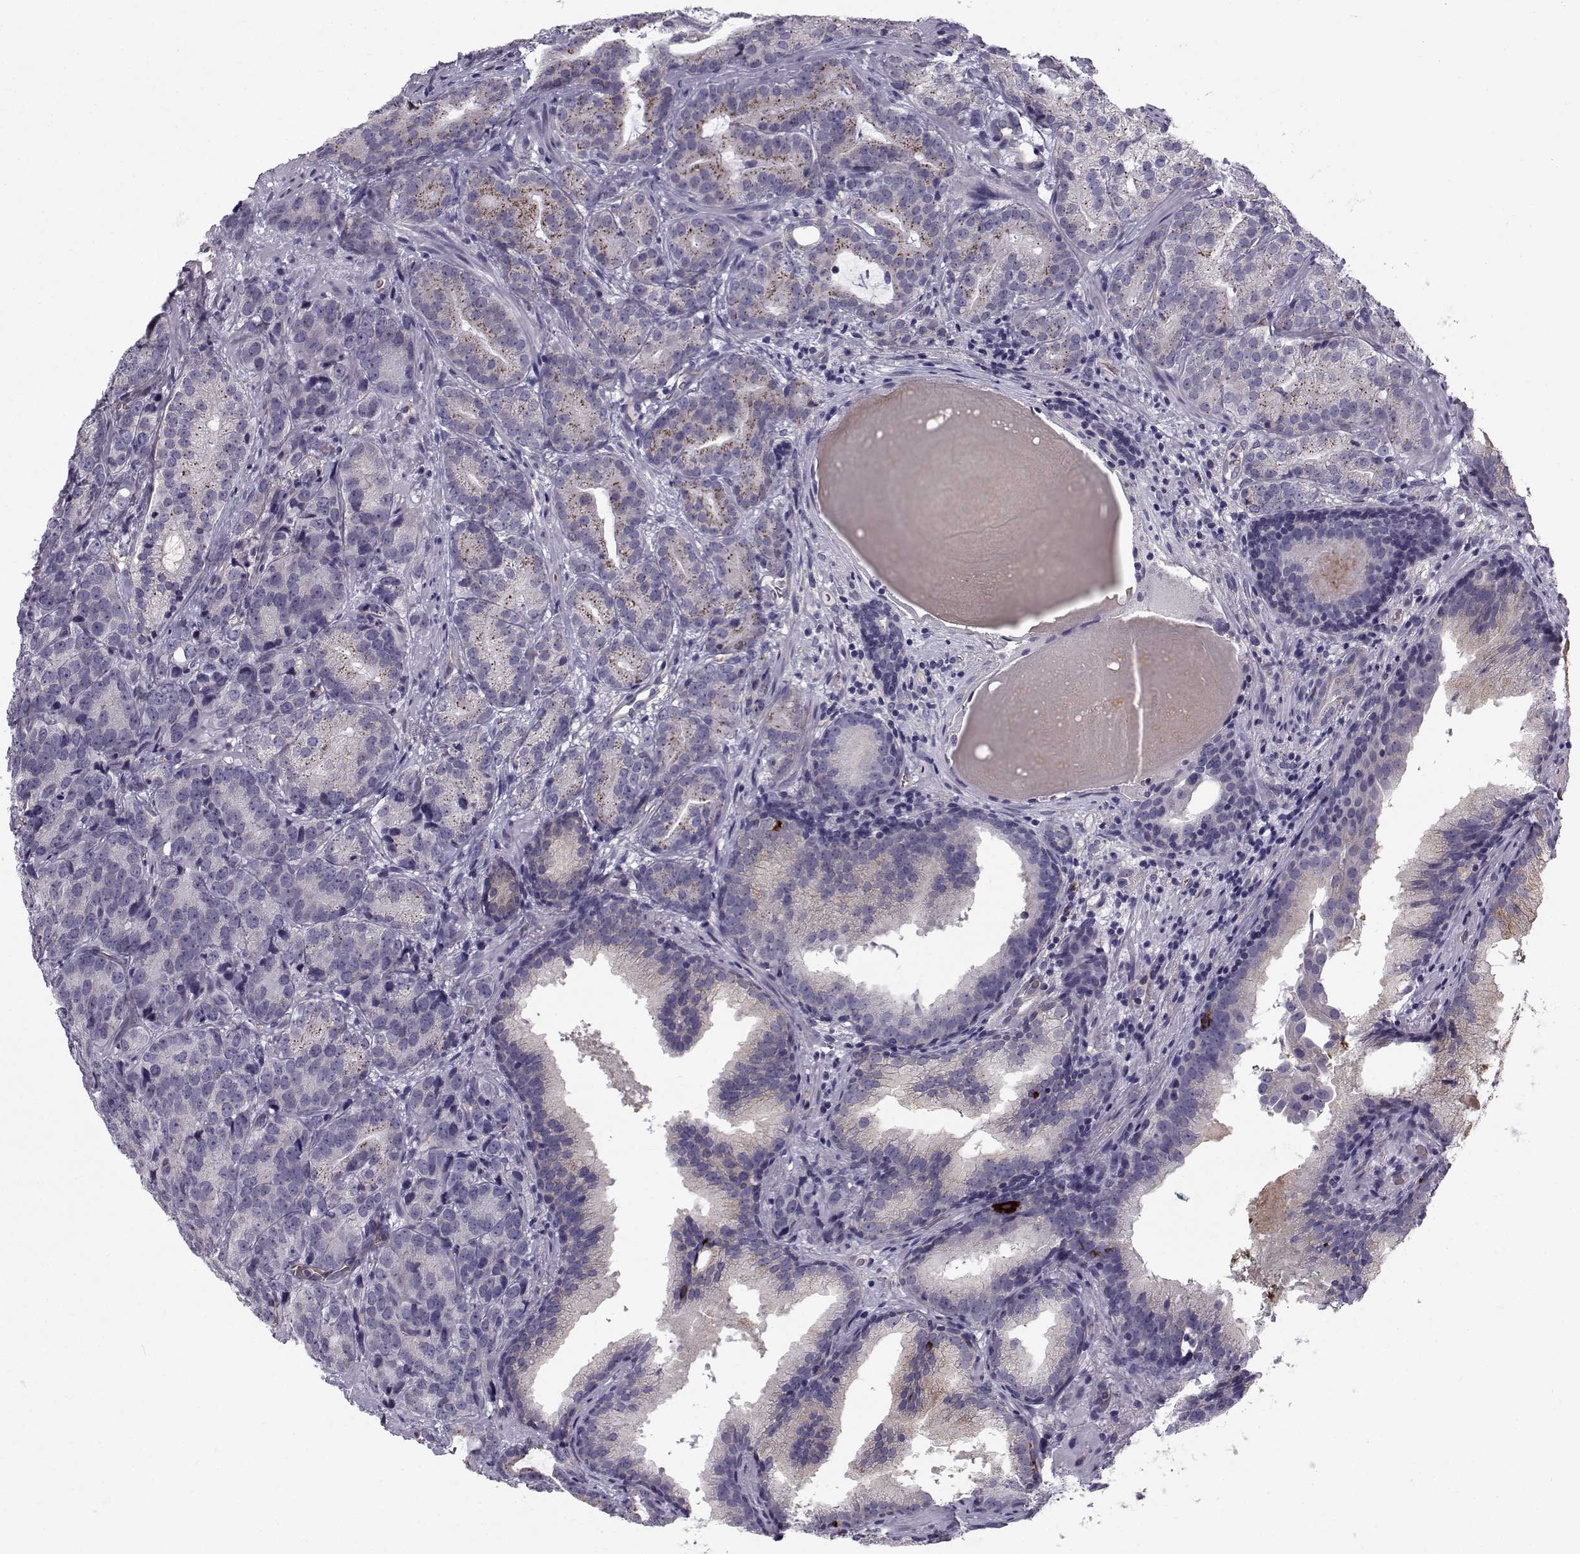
{"staining": {"intensity": "negative", "quantity": "none", "location": "none"}, "tissue": "prostate cancer", "cell_type": "Tumor cells", "image_type": "cancer", "snomed": [{"axis": "morphology", "description": "Adenocarcinoma, NOS"}, {"axis": "topography", "description": "Prostate"}], "caption": "Tumor cells are negative for protein expression in human prostate cancer. Brightfield microscopy of immunohistochemistry (IHC) stained with DAB (3,3'-diaminobenzidine) (brown) and hematoxylin (blue), captured at high magnification.", "gene": "QPCT", "patient": {"sex": "male", "age": 71}}